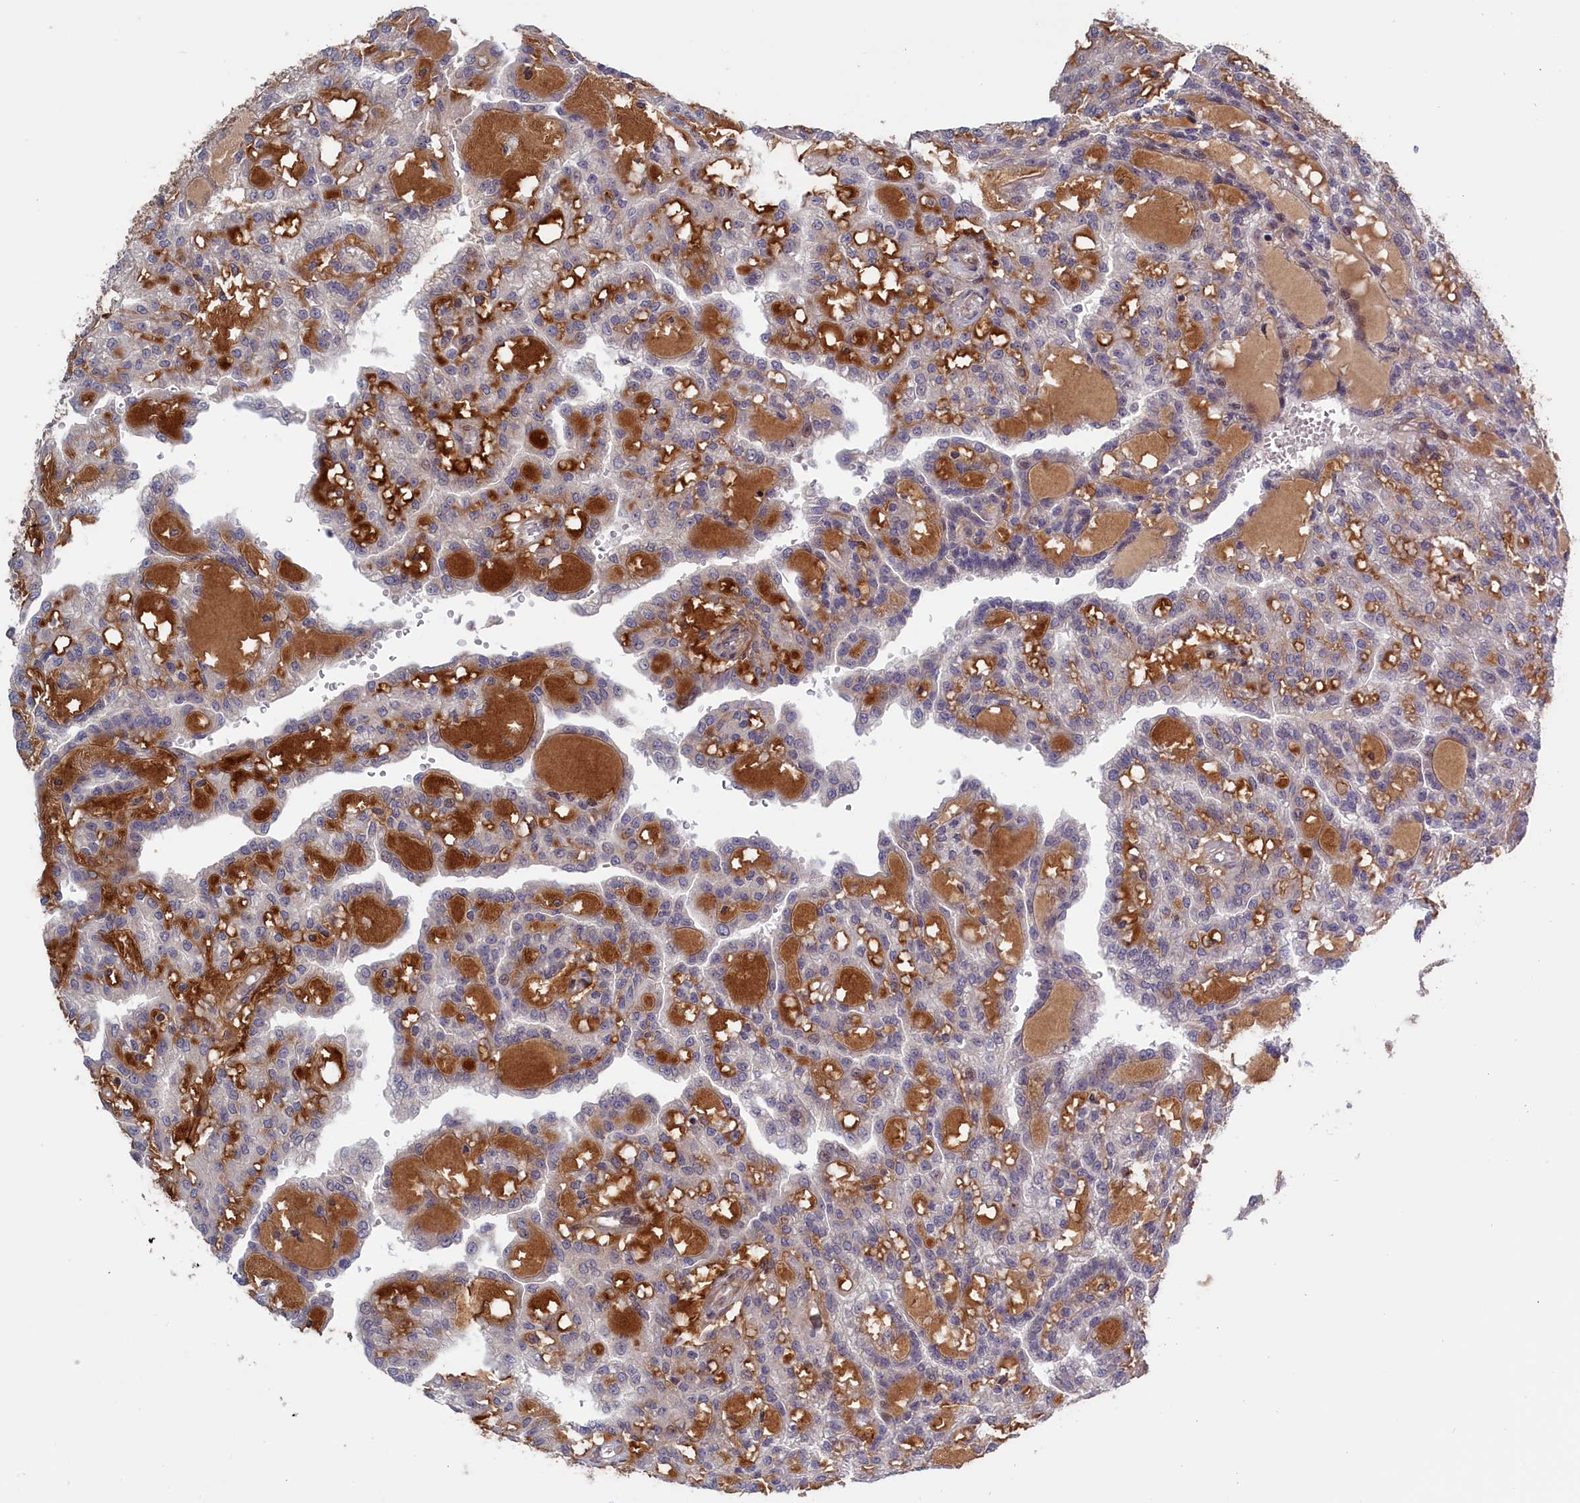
{"staining": {"intensity": "negative", "quantity": "none", "location": "none"}, "tissue": "renal cancer", "cell_type": "Tumor cells", "image_type": "cancer", "snomed": [{"axis": "morphology", "description": "Adenocarcinoma, NOS"}, {"axis": "topography", "description": "Kidney"}], "caption": "A micrograph of renal adenocarcinoma stained for a protein displays no brown staining in tumor cells.", "gene": "LSG1", "patient": {"sex": "male", "age": 63}}